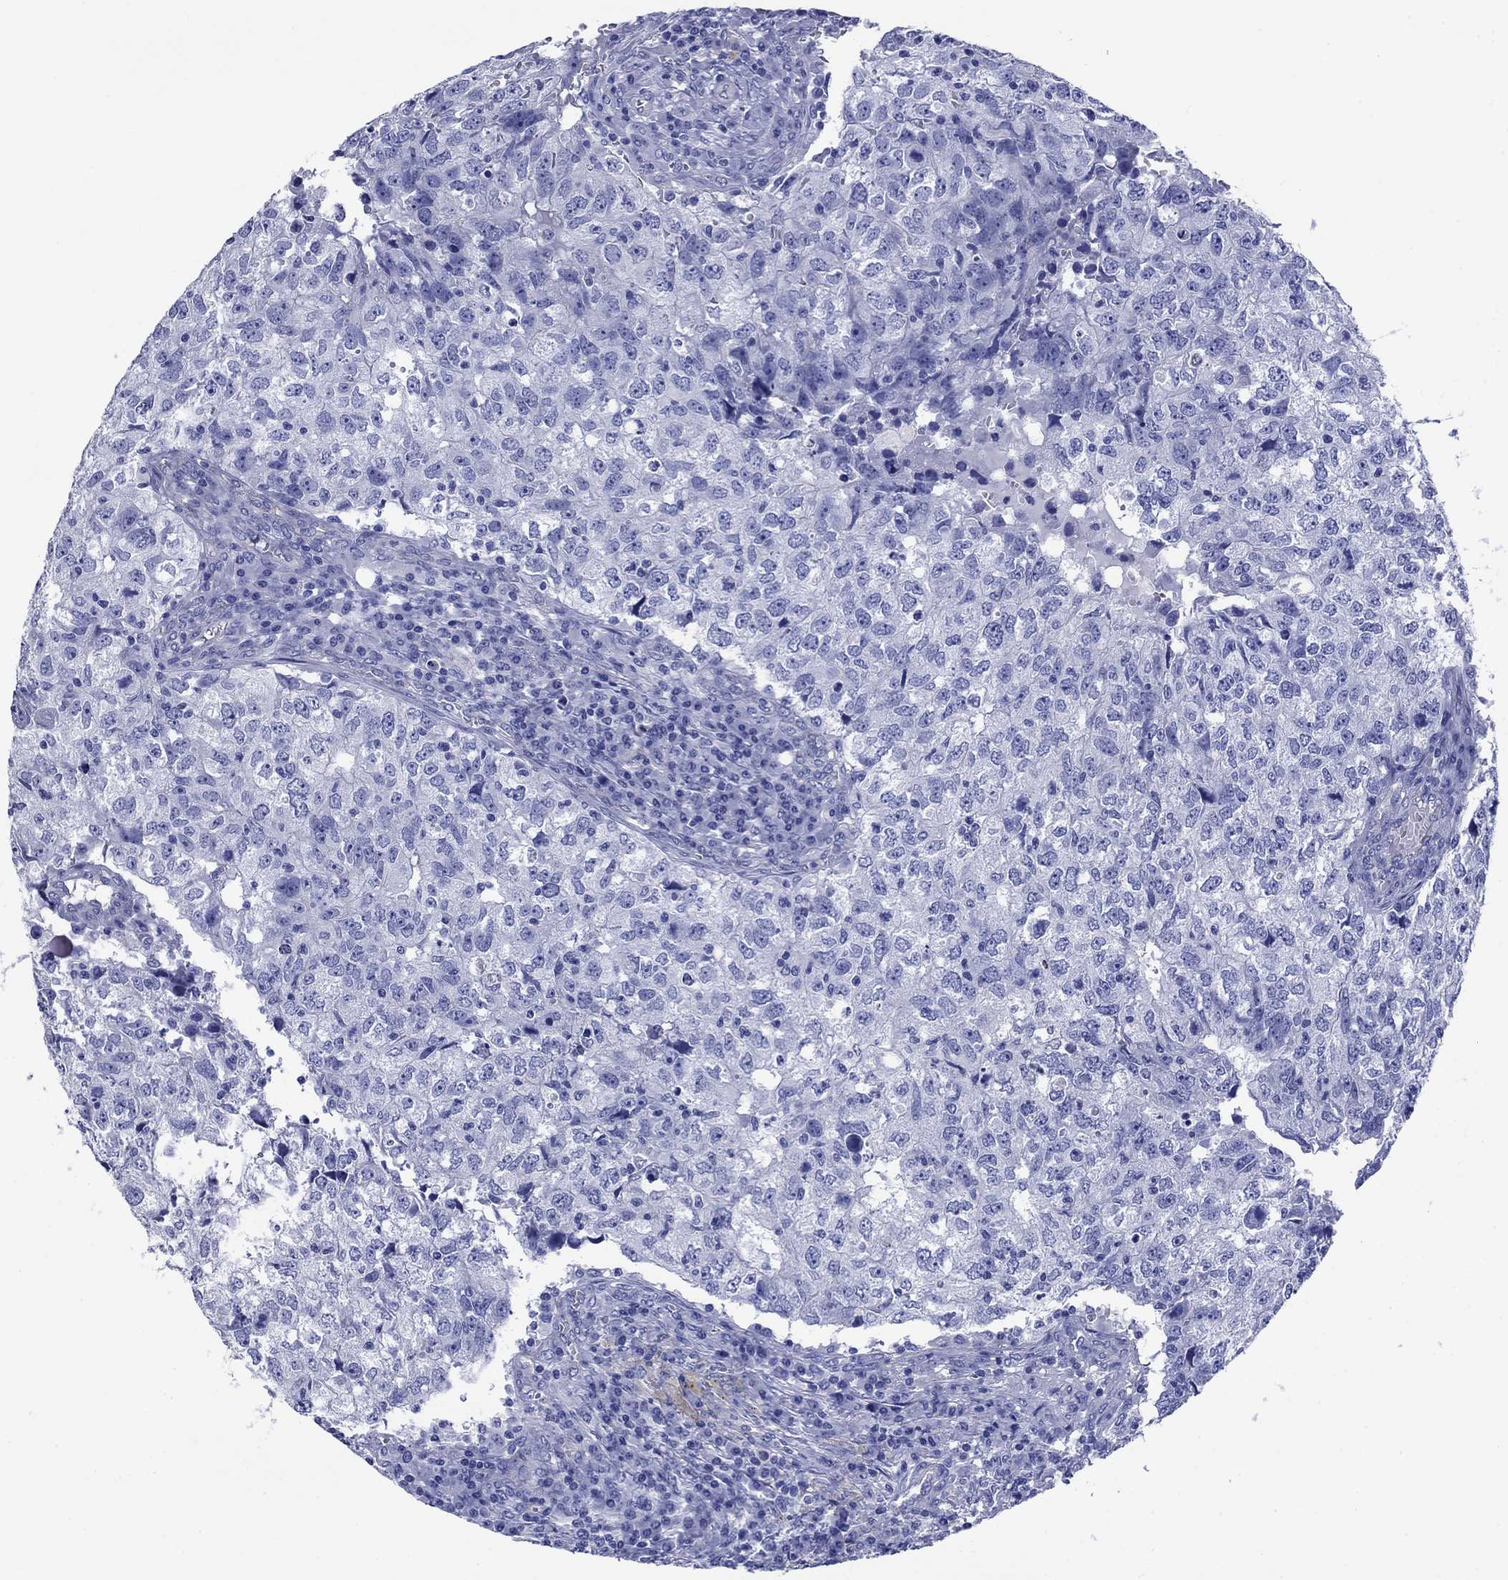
{"staining": {"intensity": "negative", "quantity": "none", "location": "none"}, "tissue": "breast cancer", "cell_type": "Tumor cells", "image_type": "cancer", "snomed": [{"axis": "morphology", "description": "Duct carcinoma"}, {"axis": "topography", "description": "Breast"}], "caption": "Tumor cells are negative for brown protein staining in breast infiltrating ductal carcinoma. (DAB (3,3'-diaminobenzidine) immunohistochemistry (IHC) visualized using brightfield microscopy, high magnification).", "gene": "SLC1A2", "patient": {"sex": "female", "age": 30}}